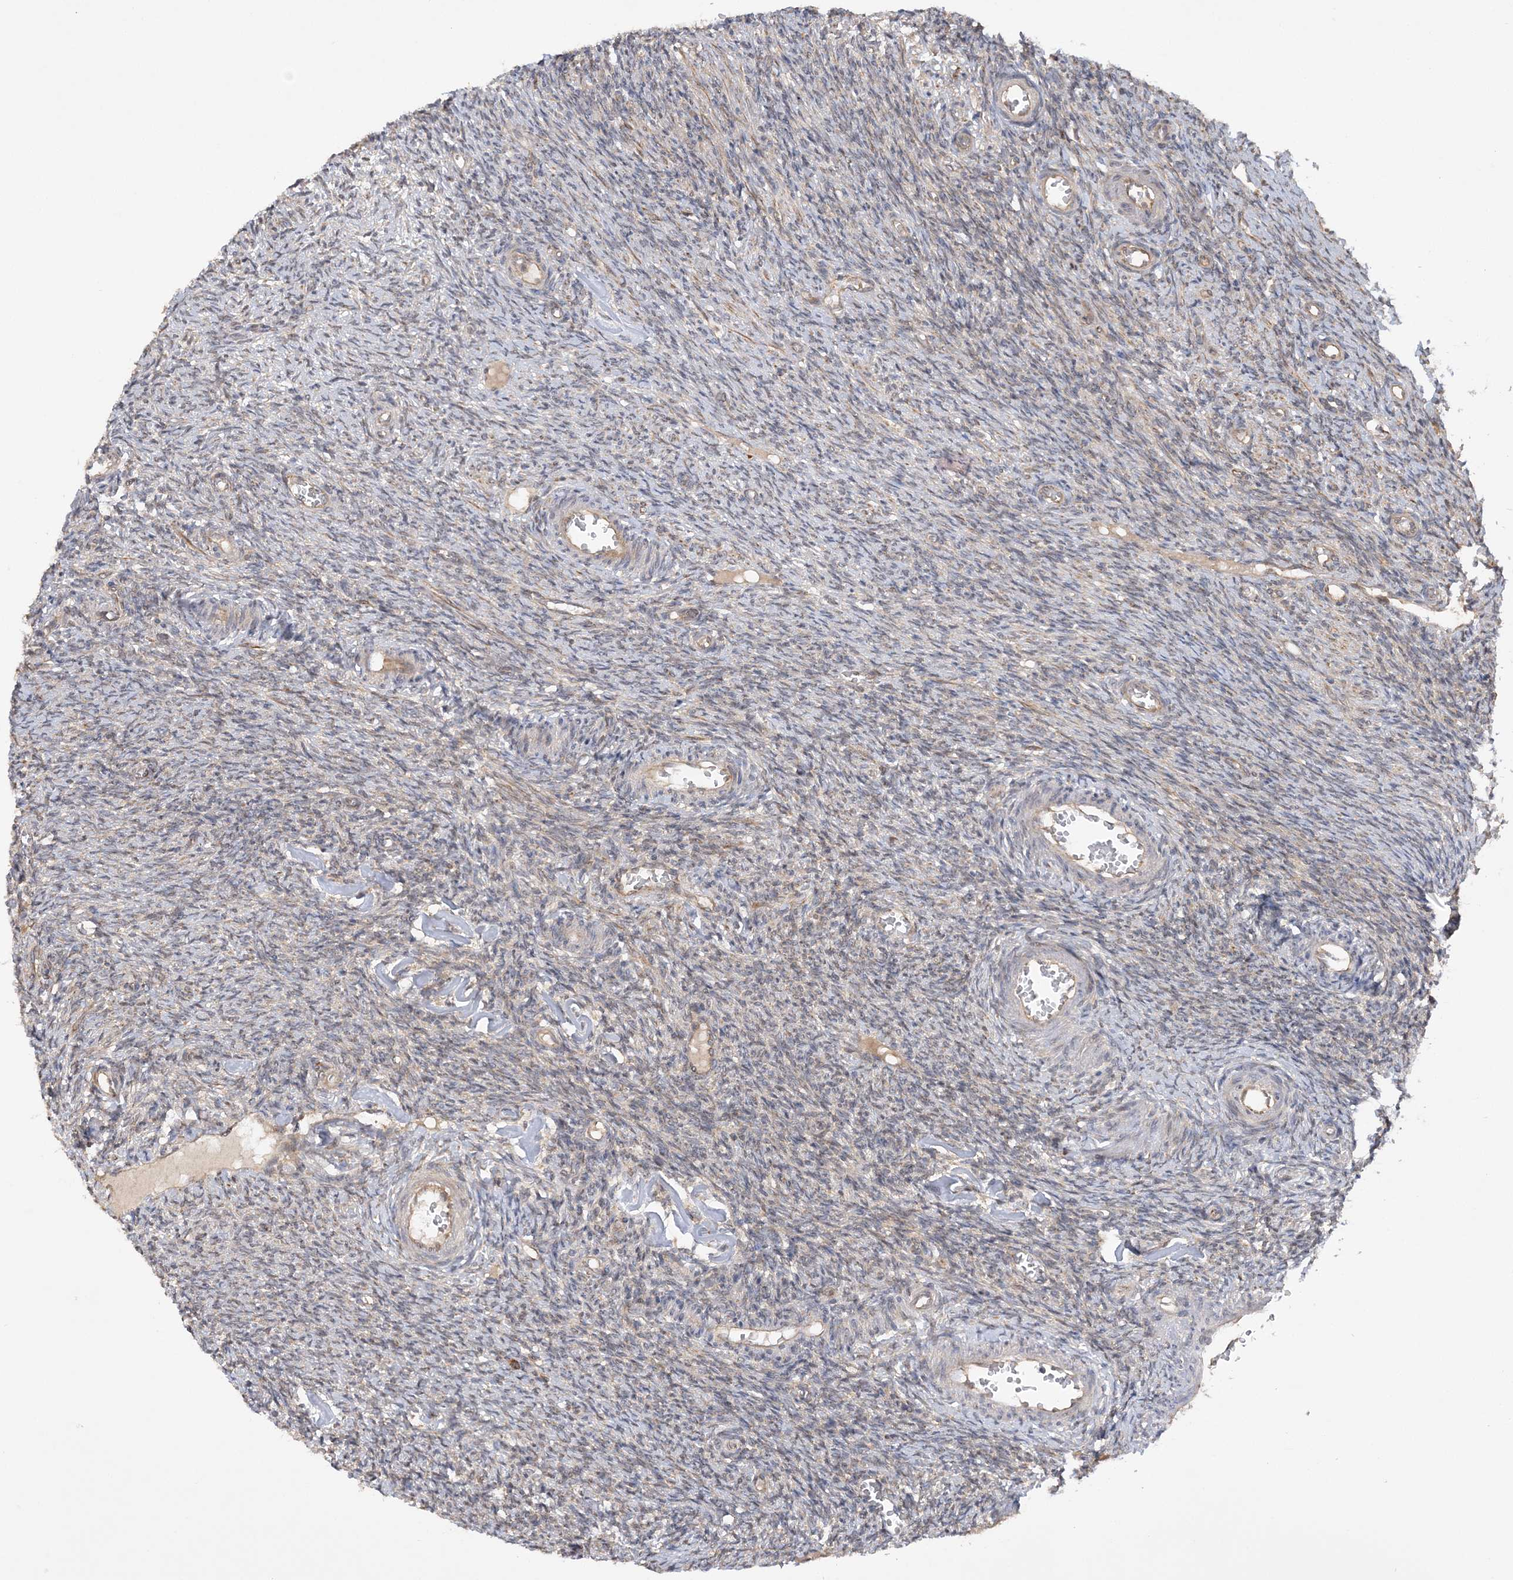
{"staining": {"intensity": "weak", "quantity": "<25%", "location": "cytoplasmic/membranous"}, "tissue": "ovary", "cell_type": "Ovarian stroma cells", "image_type": "normal", "snomed": [{"axis": "morphology", "description": "Normal tissue, NOS"}, {"axis": "topography", "description": "Ovary"}], "caption": "The micrograph demonstrates no staining of ovarian stroma cells in benign ovary.", "gene": "MMADHC", "patient": {"sex": "female", "age": 27}}